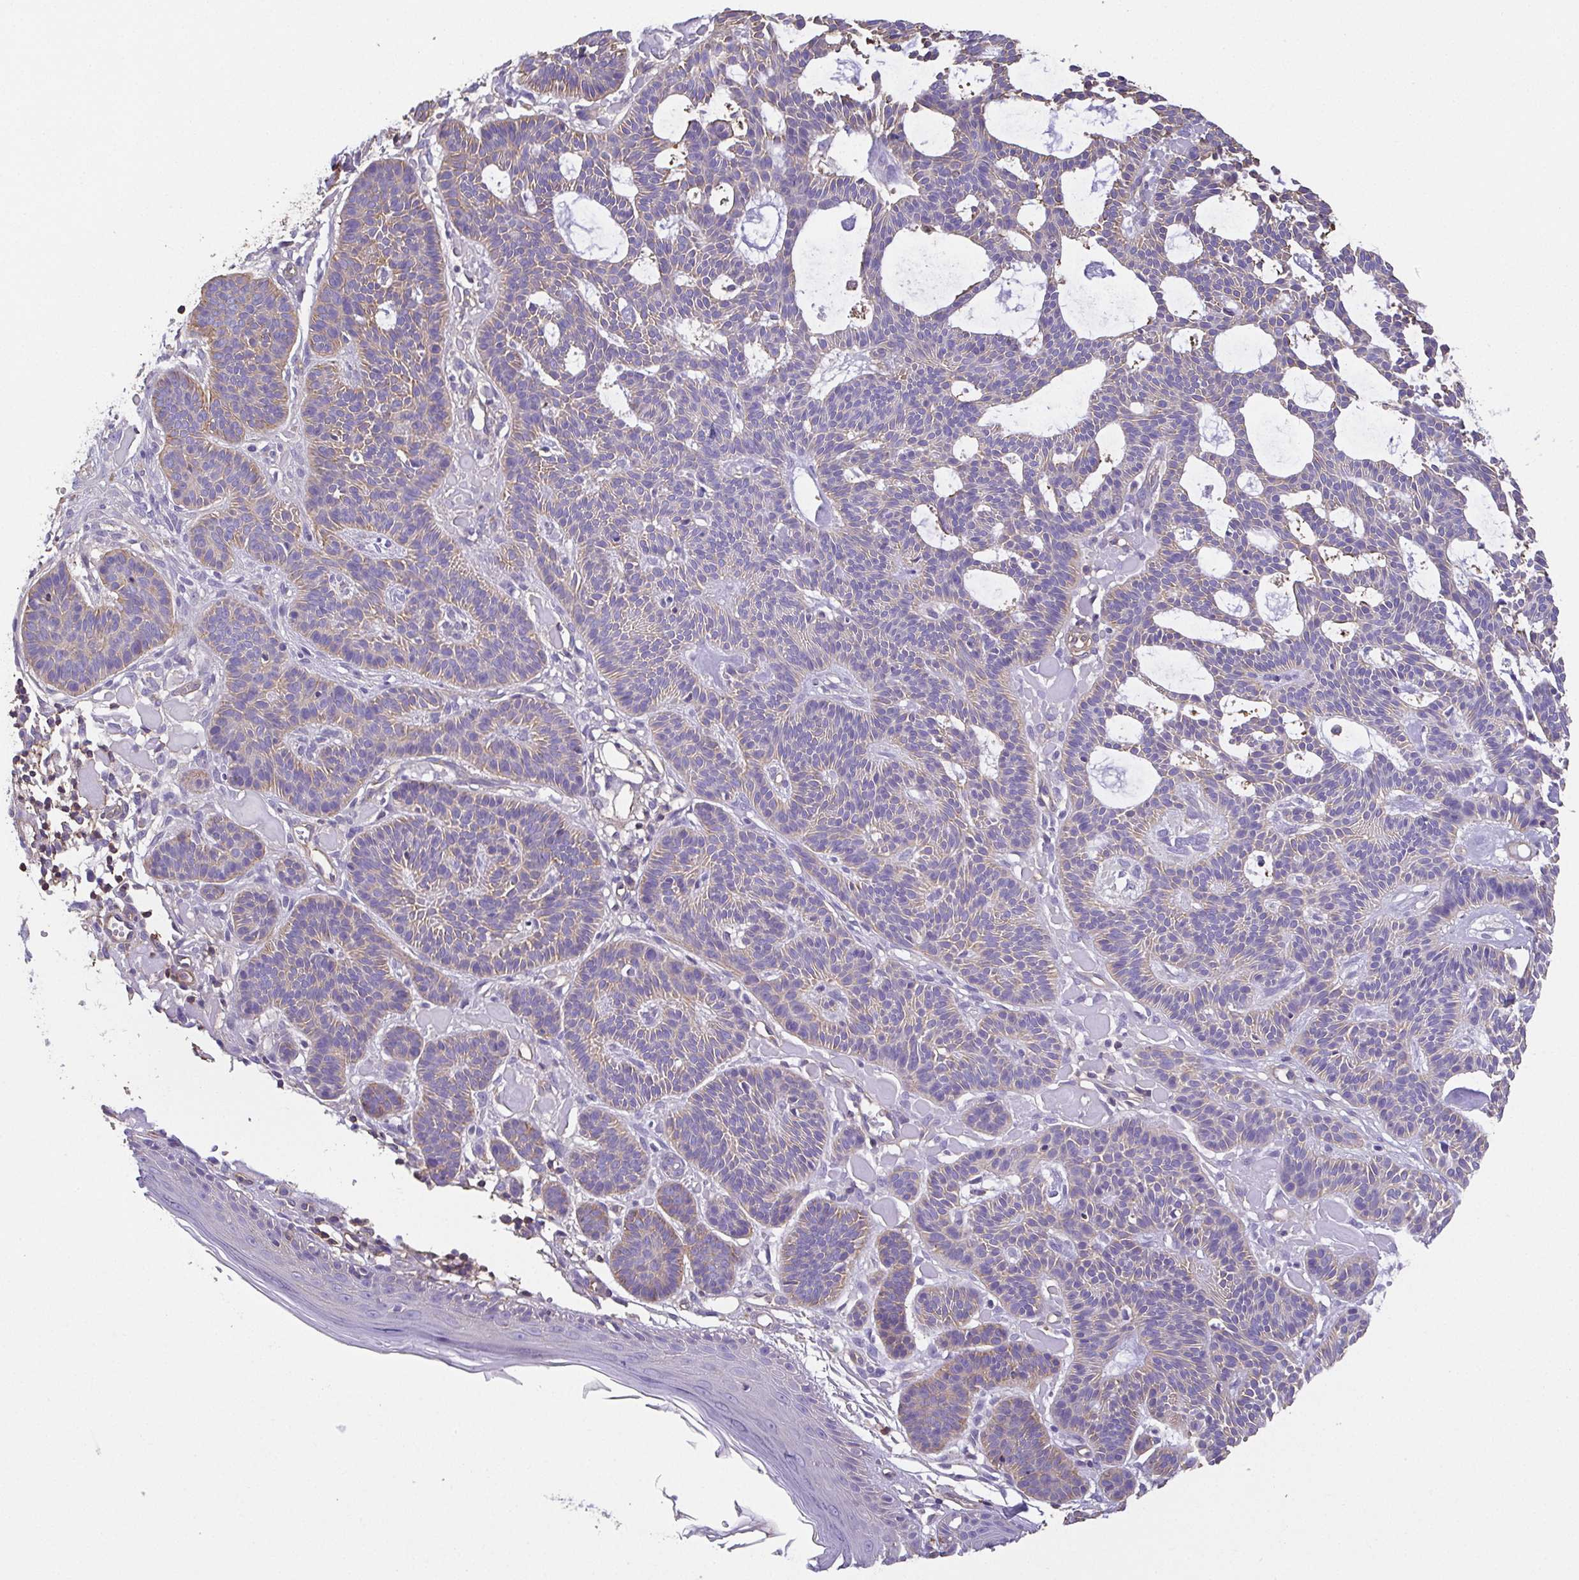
{"staining": {"intensity": "weak", "quantity": "25%-75%", "location": "cytoplasmic/membranous"}, "tissue": "skin cancer", "cell_type": "Tumor cells", "image_type": "cancer", "snomed": [{"axis": "morphology", "description": "Basal cell carcinoma"}, {"axis": "topography", "description": "Skin"}], "caption": "The immunohistochemical stain highlights weak cytoplasmic/membranous staining in tumor cells of skin cancer (basal cell carcinoma) tissue. (brown staining indicates protein expression, while blue staining denotes nuclei).", "gene": "MYL6", "patient": {"sex": "male", "age": 85}}